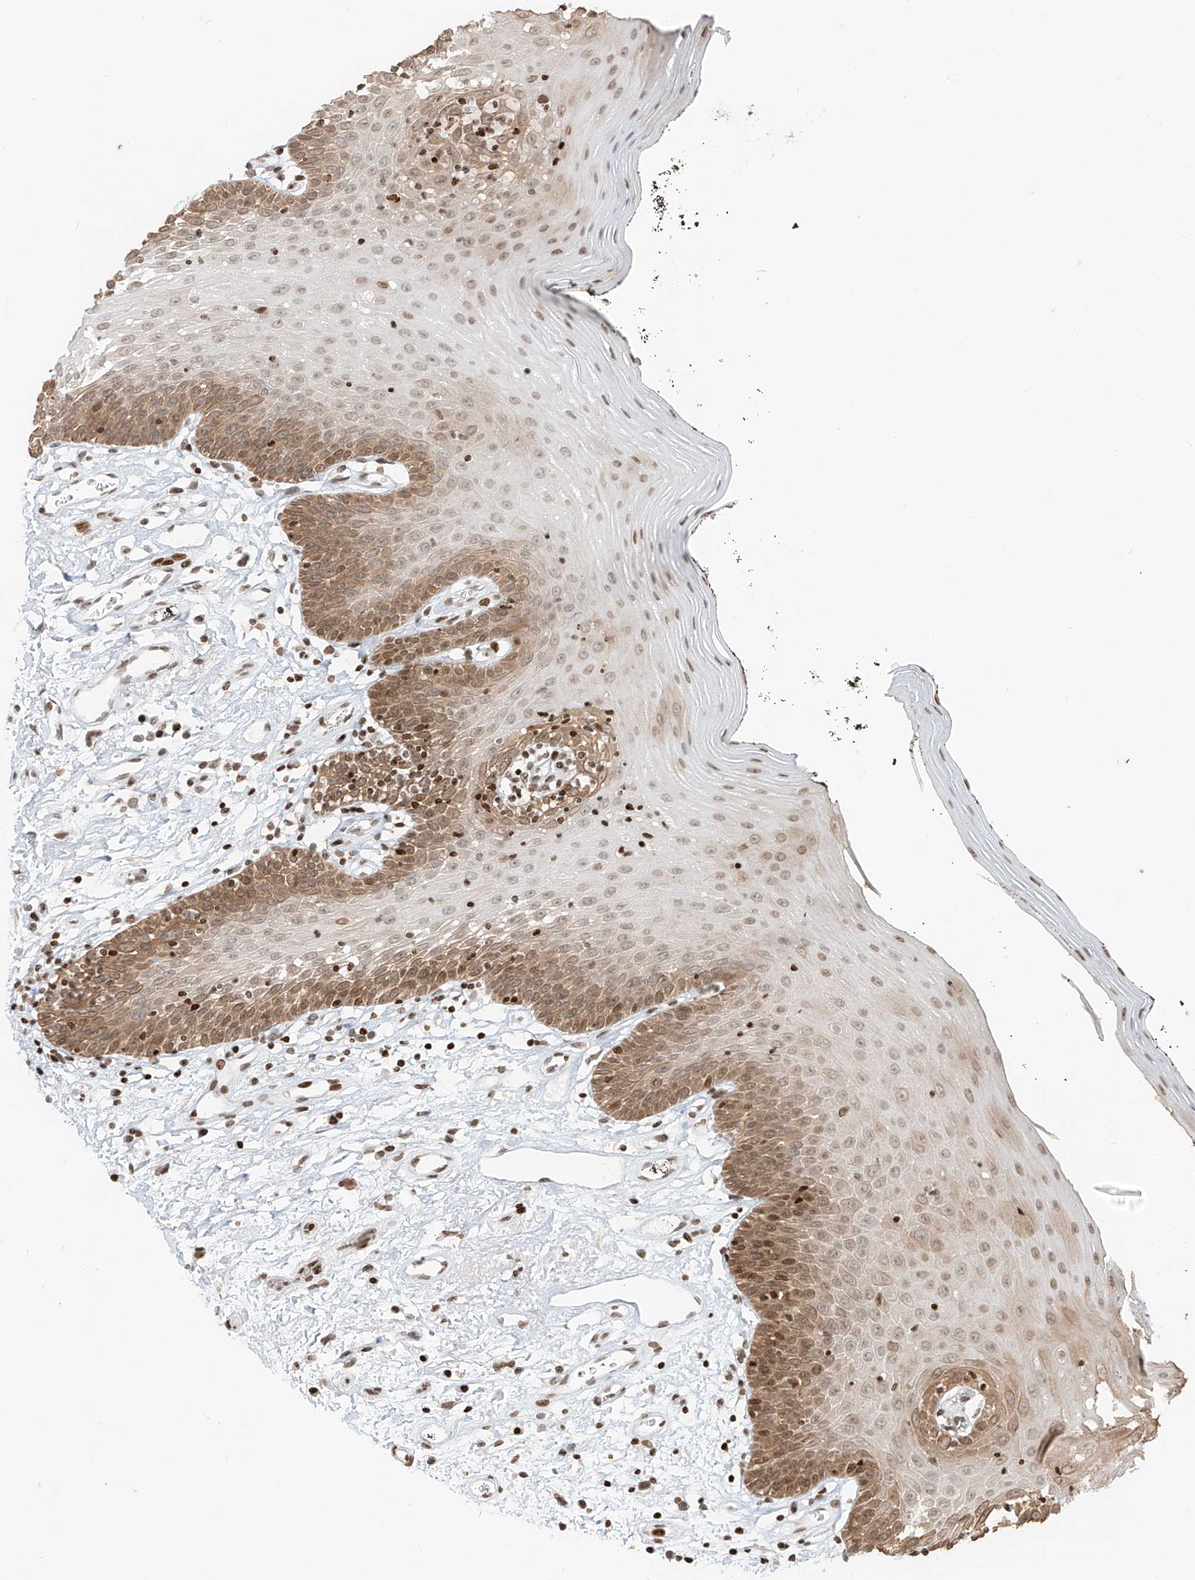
{"staining": {"intensity": "moderate", "quantity": ">75%", "location": "cytoplasmic/membranous,nuclear"}, "tissue": "oral mucosa", "cell_type": "Squamous epithelial cells", "image_type": "normal", "snomed": [{"axis": "morphology", "description": "Normal tissue, NOS"}, {"axis": "topography", "description": "Oral tissue"}], "caption": "Immunohistochemistry (DAB) staining of unremarkable oral mucosa demonstrates moderate cytoplasmic/membranous,nuclear protein staining in about >75% of squamous epithelial cells.", "gene": "C17orf58", "patient": {"sex": "male", "age": 74}}